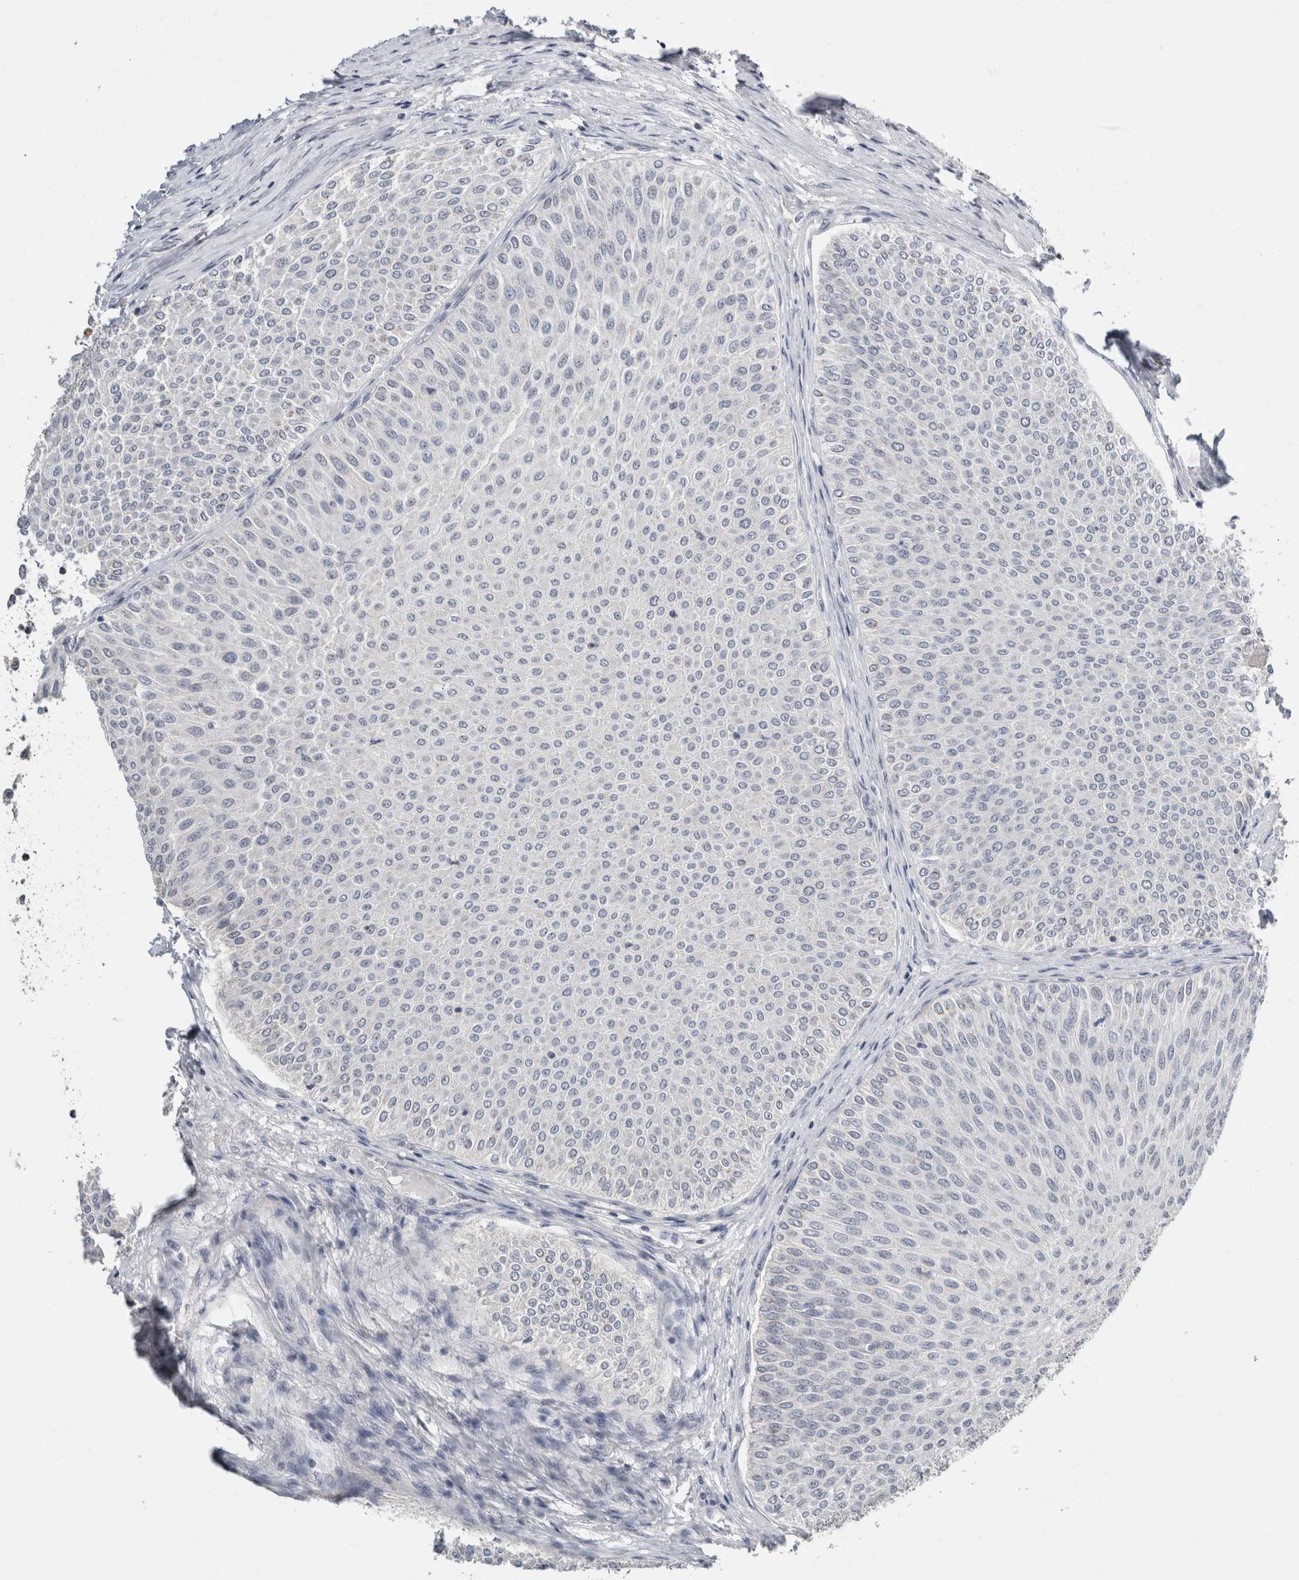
{"staining": {"intensity": "negative", "quantity": "none", "location": "none"}, "tissue": "urothelial cancer", "cell_type": "Tumor cells", "image_type": "cancer", "snomed": [{"axis": "morphology", "description": "Urothelial carcinoma, Low grade"}, {"axis": "topography", "description": "Urinary bladder"}], "caption": "Immunohistochemistry (IHC) image of human low-grade urothelial carcinoma stained for a protein (brown), which shows no staining in tumor cells.", "gene": "CRAT", "patient": {"sex": "male", "age": 78}}